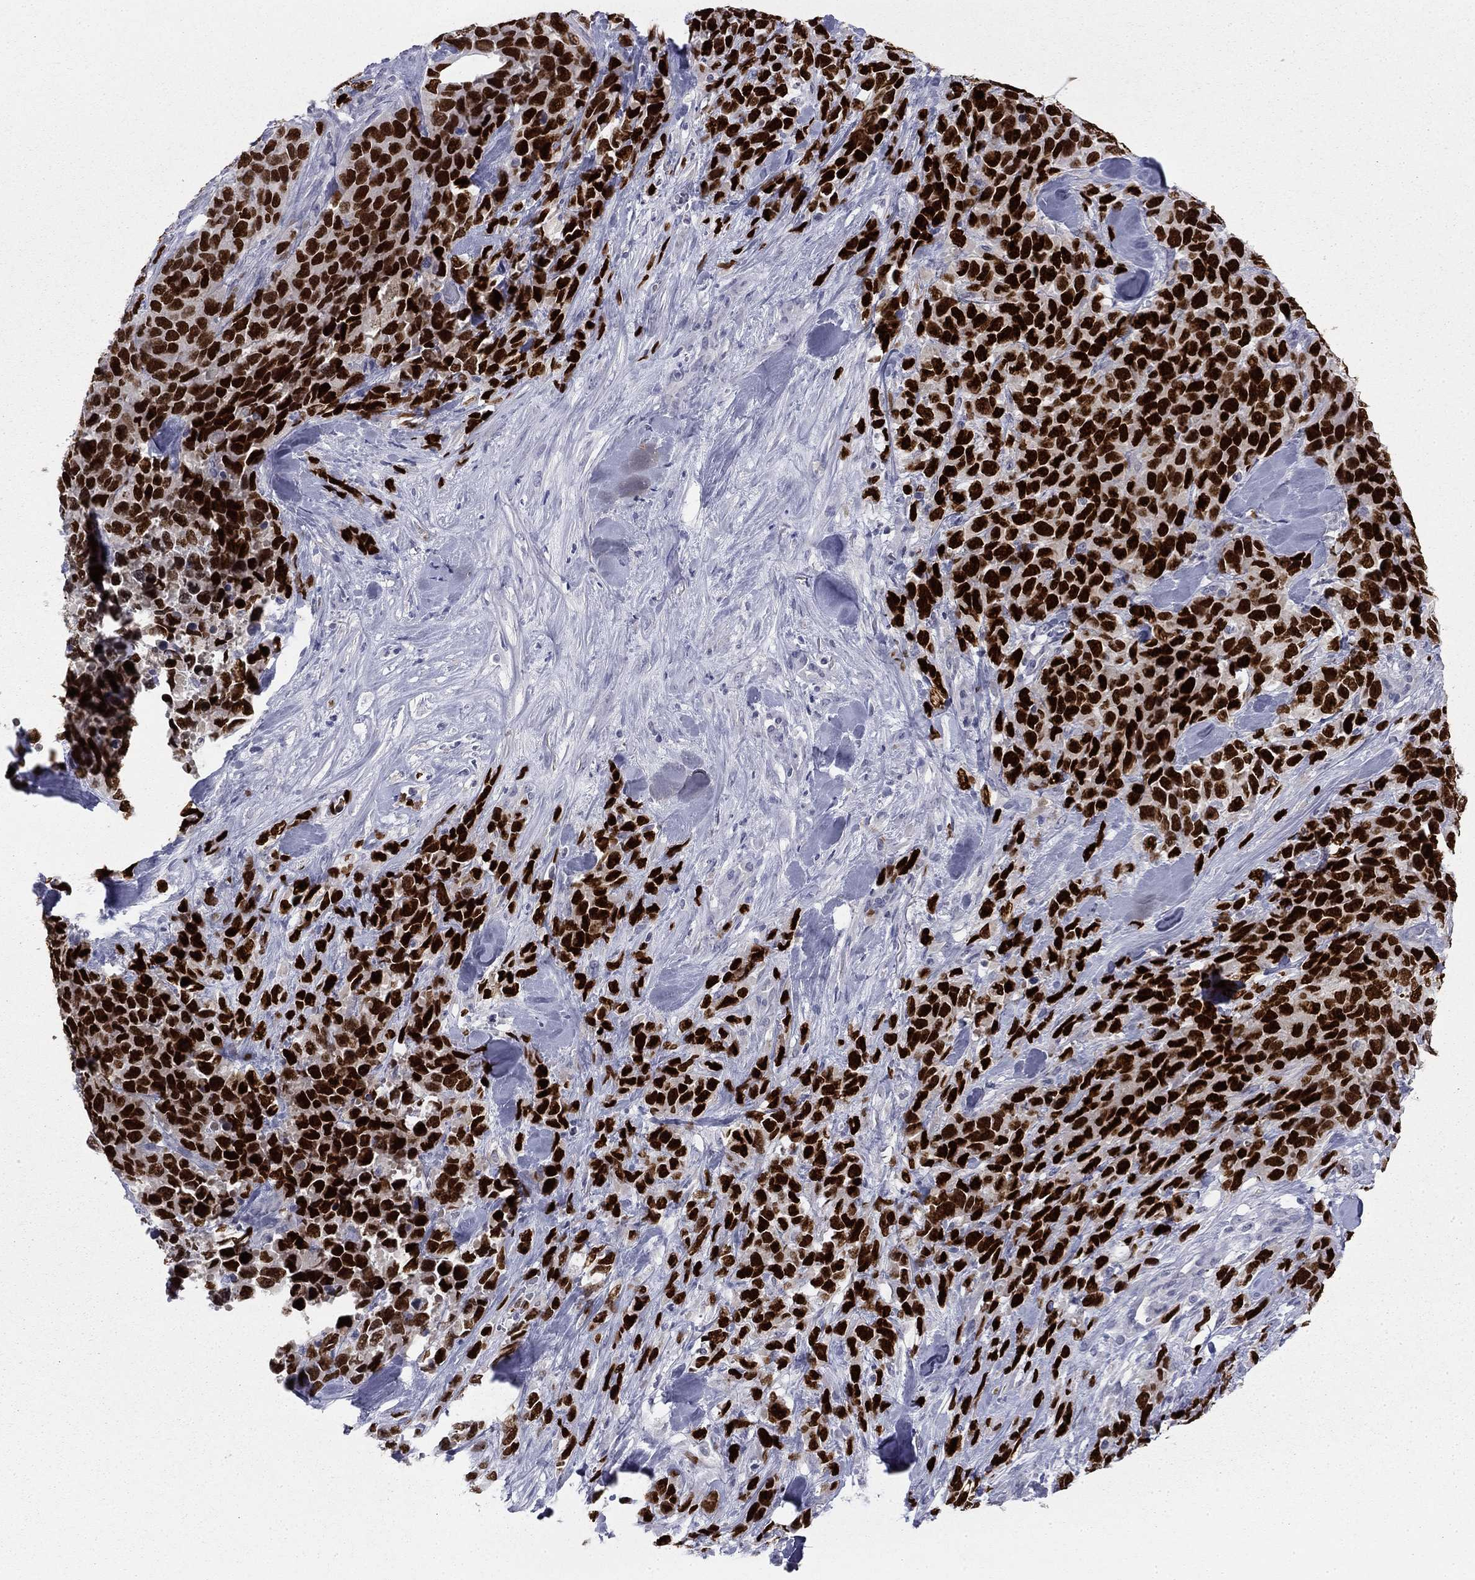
{"staining": {"intensity": "strong", "quantity": ">75%", "location": "nuclear"}, "tissue": "melanoma", "cell_type": "Tumor cells", "image_type": "cancer", "snomed": [{"axis": "morphology", "description": "Malignant melanoma, Metastatic site"}, {"axis": "topography", "description": "Skin"}], "caption": "Immunohistochemistry (DAB) staining of malignant melanoma (metastatic site) displays strong nuclear protein expression in about >75% of tumor cells.", "gene": "TFAP2B", "patient": {"sex": "male", "age": 84}}